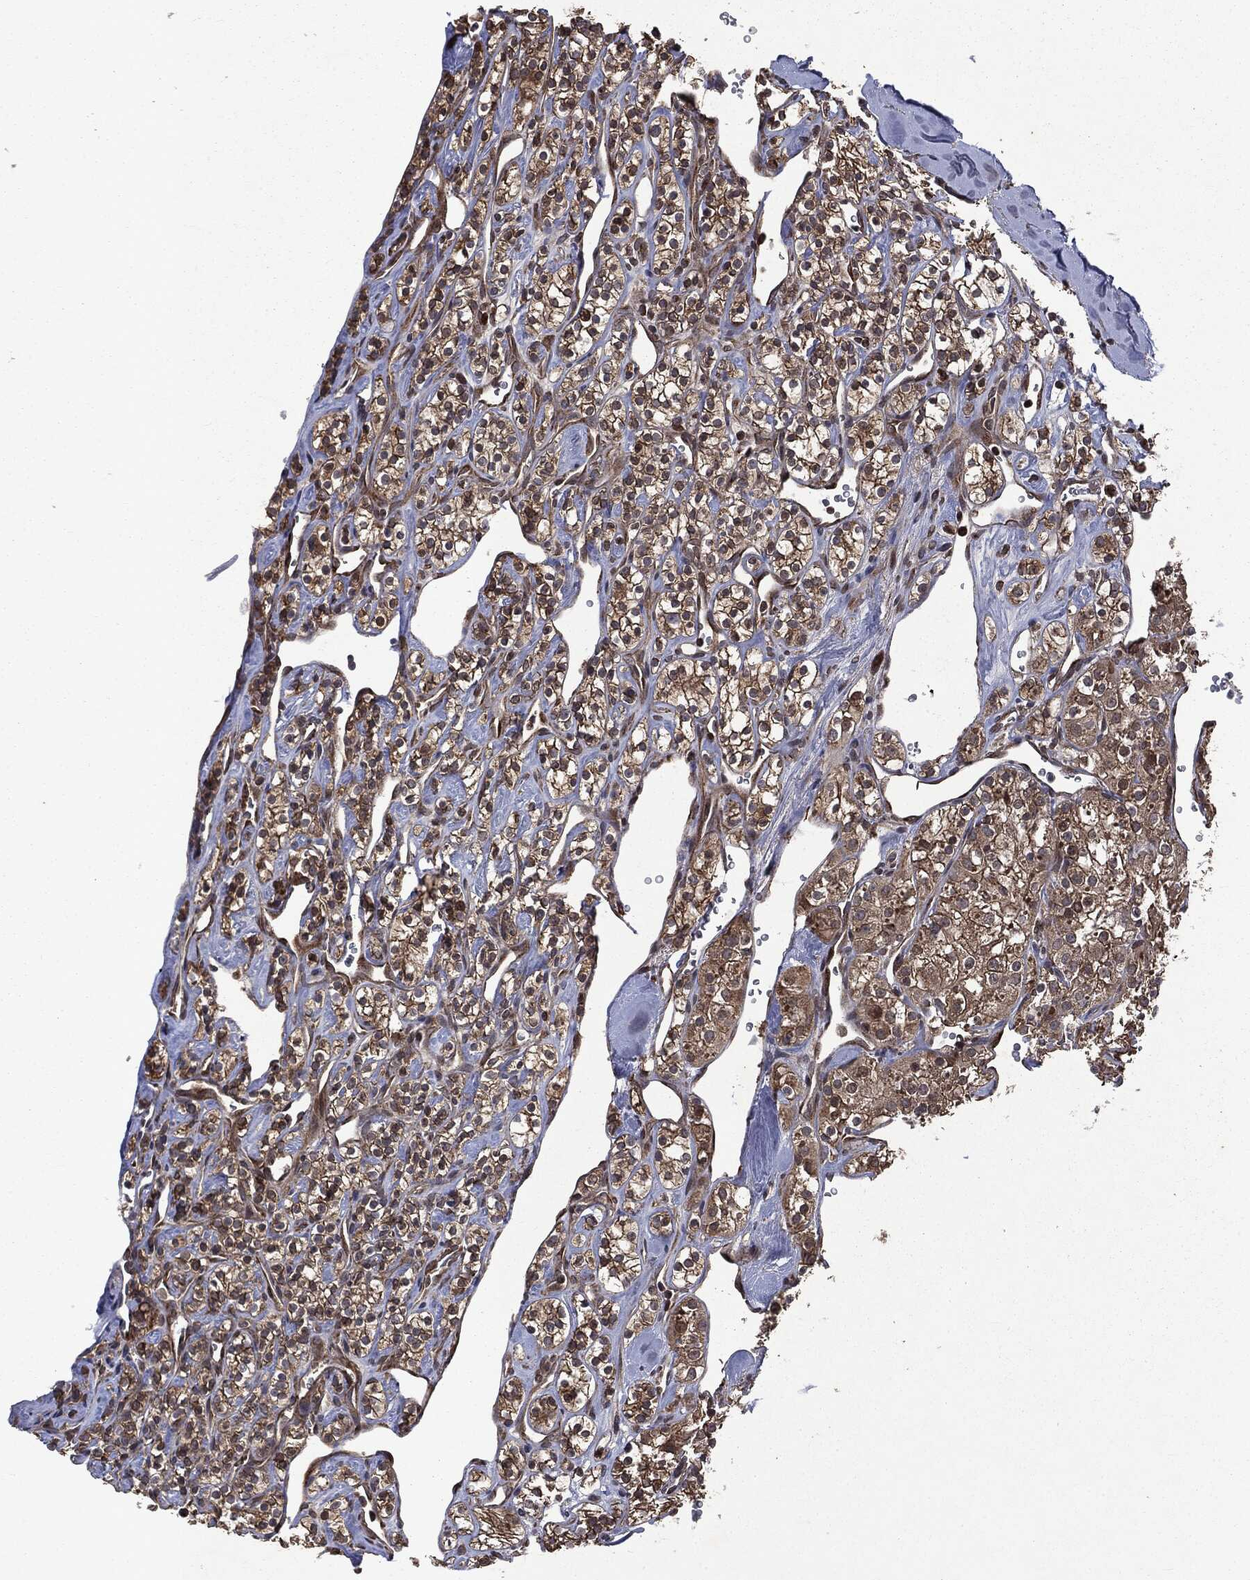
{"staining": {"intensity": "strong", "quantity": ">75%", "location": "cytoplasmic/membranous"}, "tissue": "renal cancer", "cell_type": "Tumor cells", "image_type": "cancer", "snomed": [{"axis": "morphology", "description": "Adenocarcinoma, NOS"}, {"axis": "topography", "description": "Kidney"}], "caption": "Protein expression analysis of human adenocarcinoma (renal) reveals strong cytoplasmic/membranous staining in approximately >75% of tumor cells.", "gene": "PLPPR2", "patient": {"sex": "male", "age": 77}}